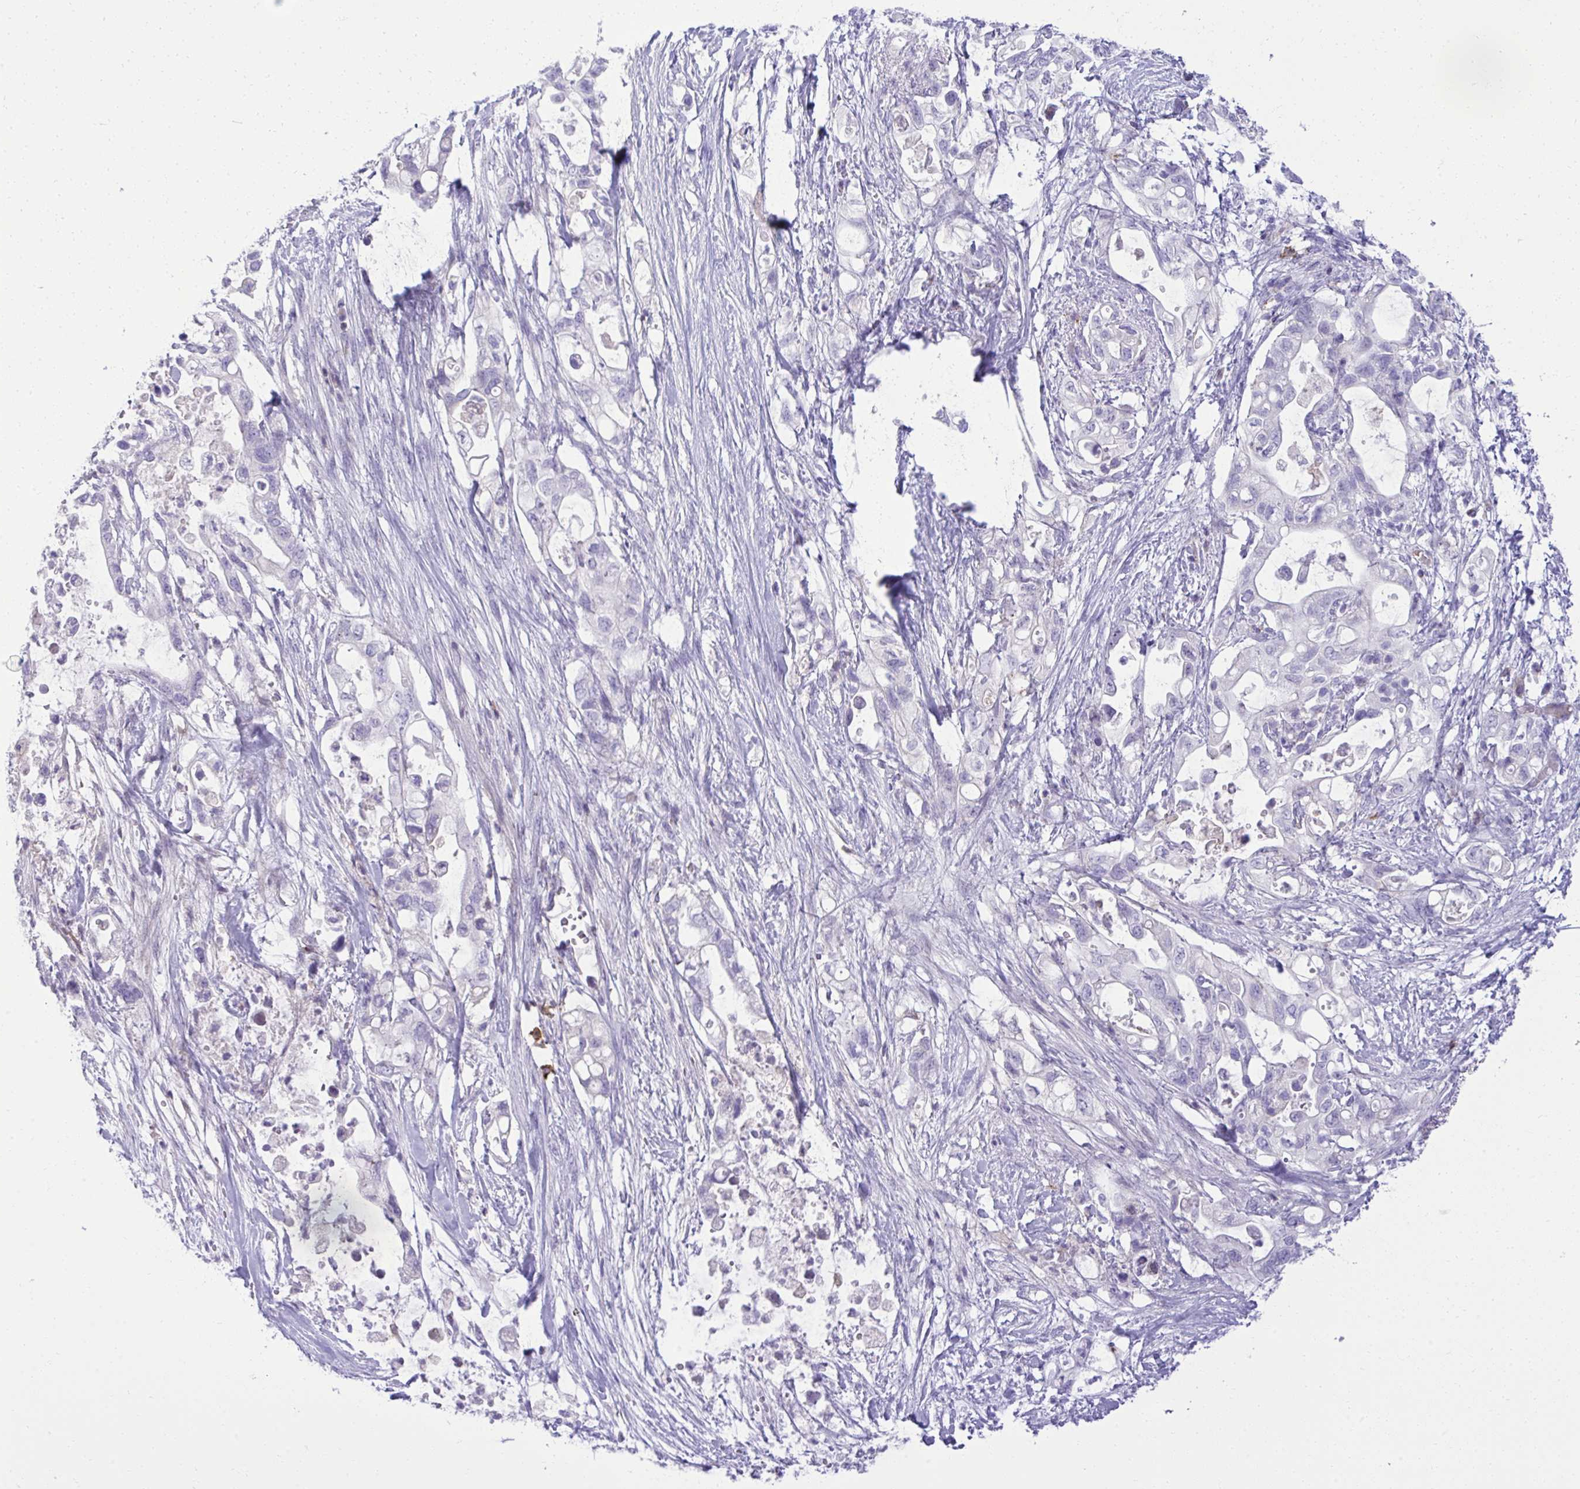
{"staining": {"intensity": "negative", "quantity": "none", "location": "none"}, "tissue": "pancreatic cancer", "cell_type": "Tumor cells", "image_type": "cancer", "snomed": [{"axis": "morphology", "description": "Adenocarcinoma, NOS"}, {"axis": "topography", "description": "Pancreas"}], "caption": "This is an immunohistochemistry (IHC) micrograph of human pancreatic cancer. There is no positivity in tumor cells.", "gene": "PITPNM3", "patient": {"sex": "female", "age": 72}}